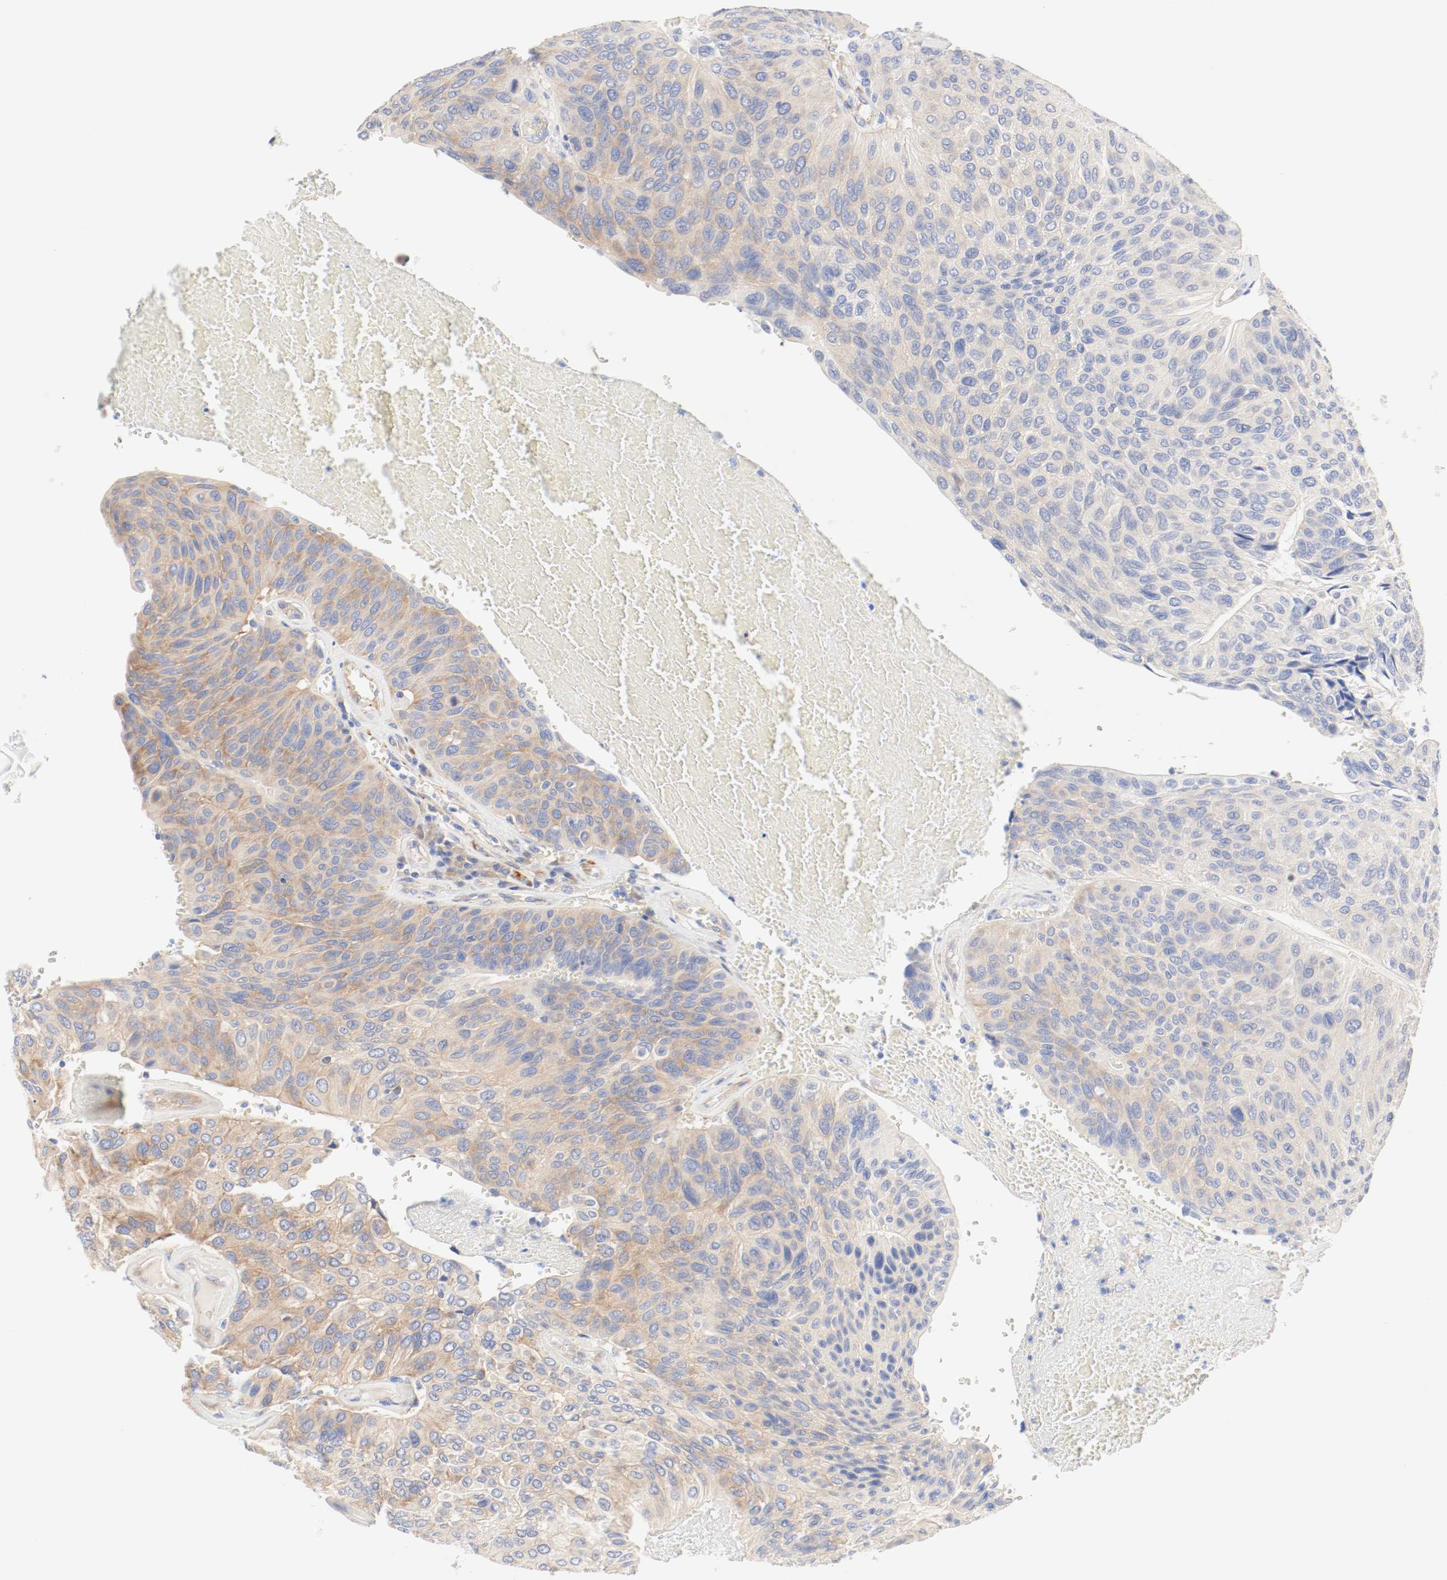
{"staining": {"intensity": "moderate", "quantity": ">75%", "location": "cytoplasmic/membranous"}, "tissue": "urothelial cancer", "cell_type": "Tumor cells", "image_type": "cancer", "snomed": [{"axis": "morphology", "description": "Urothelial carcinoma, High grade"}, {"axis": "topography", "description": "Urinary bladder"}], "caption": "Urothelial carcinoma (high-grade) tissue reveals moderate cytoplasmic/membranous expression in about >75% of tumor cells", "gene": "GIT1", "patient": {"sex": "male", "age": 66}}